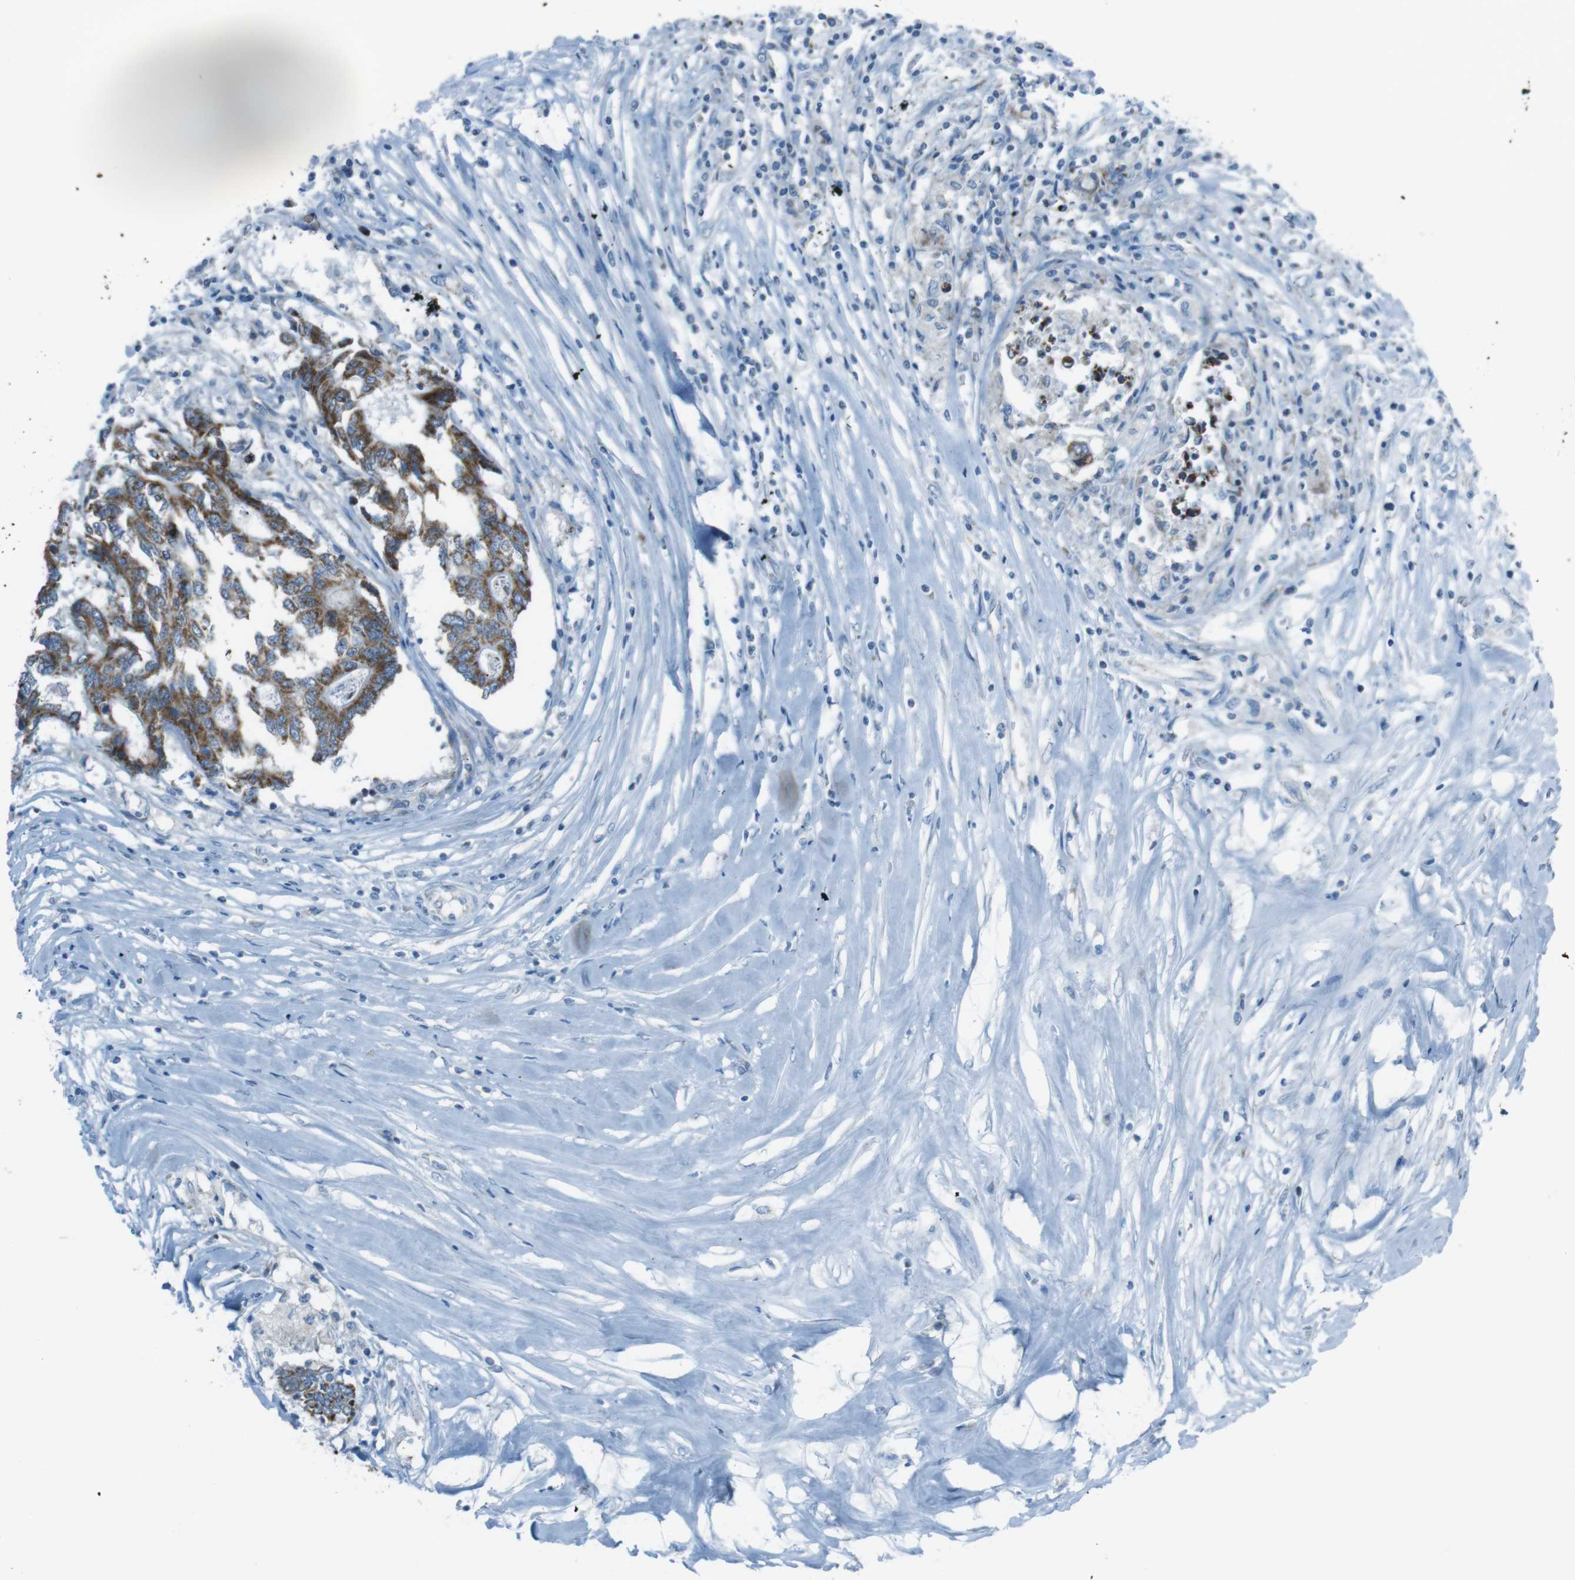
{"staining": {"intensity": "strong", "quantity": "25%-75%", "location": "cytoplasmic/membranous"}, "tissue": "colorectal cancer", "cell_type": "Tumor cells", "image_type": "cancer", "snomed": [{"axis": "morphology", "description": "Adenocarcinoma, NOS"}, {"axis": "topography", "description": "Rectum"}], "caption": "Protein staining of colorectal cancer tissue demonstrates strong cytoplasmic/membranous staining in approximately 25%-75% of tumor cells. The staining was performed using DAB, with brown indicating positive protein expression. Nuclei are stained blue with hematoxylin.", "gene": "DNAJA3", "patient": {"sex": "male", "age": 63}}